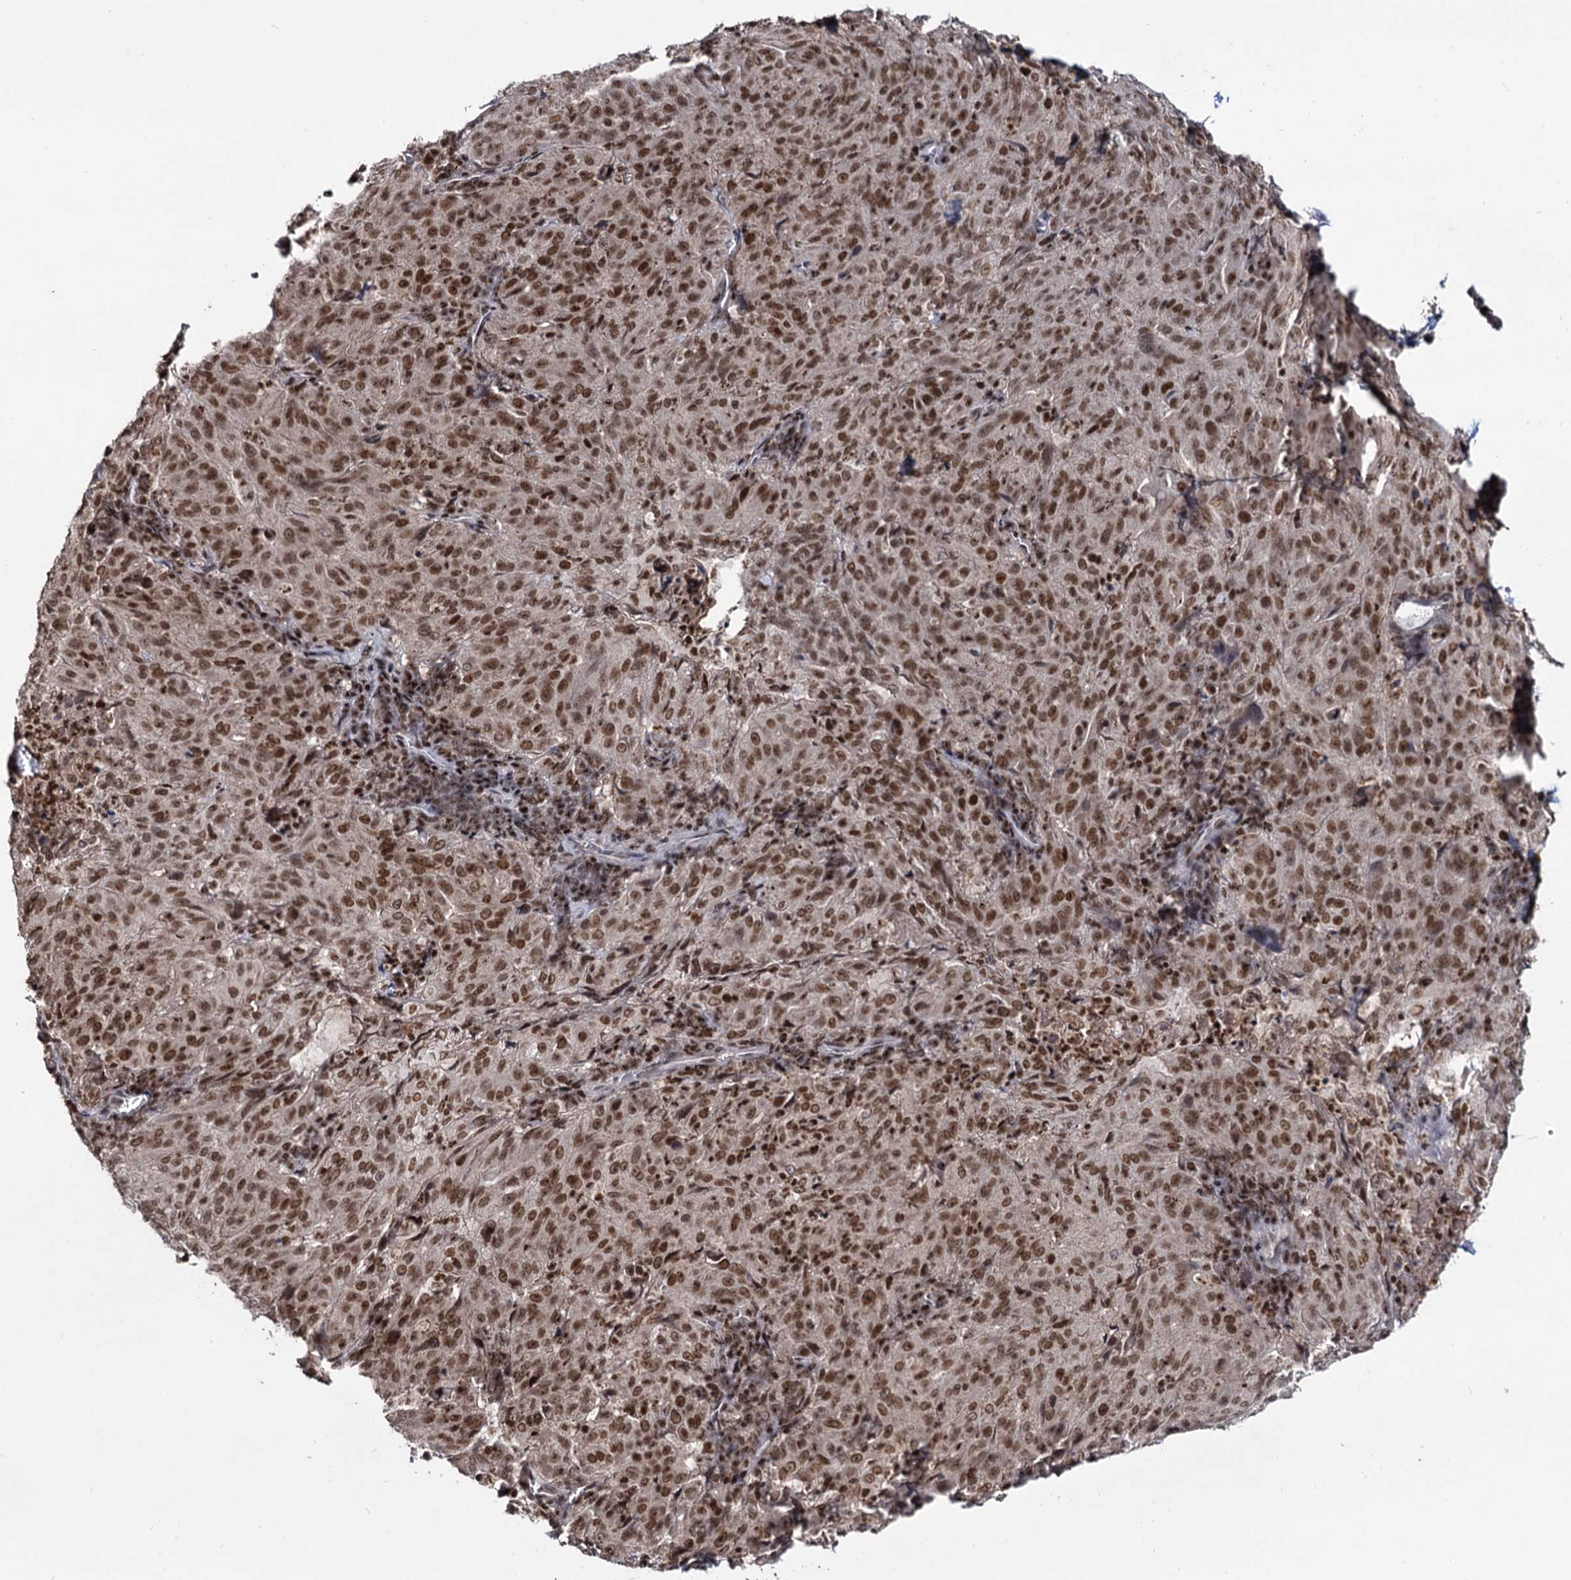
{"staining": {"intensity": "strong", "quantity": ">75%", "location": "nuclear"}, "tissue": "pancreatic cancer", "cell_type": "Tumor cells", "image_type": "cancer", "snomed": [{"axis": "morphology", "description": "Adenocarcinoma, NOS"}, {"axis": "topography", "description": "Pancreas"}], "caption": "IHC staining of pancreatic cancer, which exhibits high levels of strong nuclear positivity in about >75% of tumor cells indicating strong nuclear protein expression. The staining was performed using DAB (brown) for protein detection and nuclei were counterstained in hematoxylin (blue).", "gene": "SMCHD1", "patient": {"sex": "male", "age": 63}}